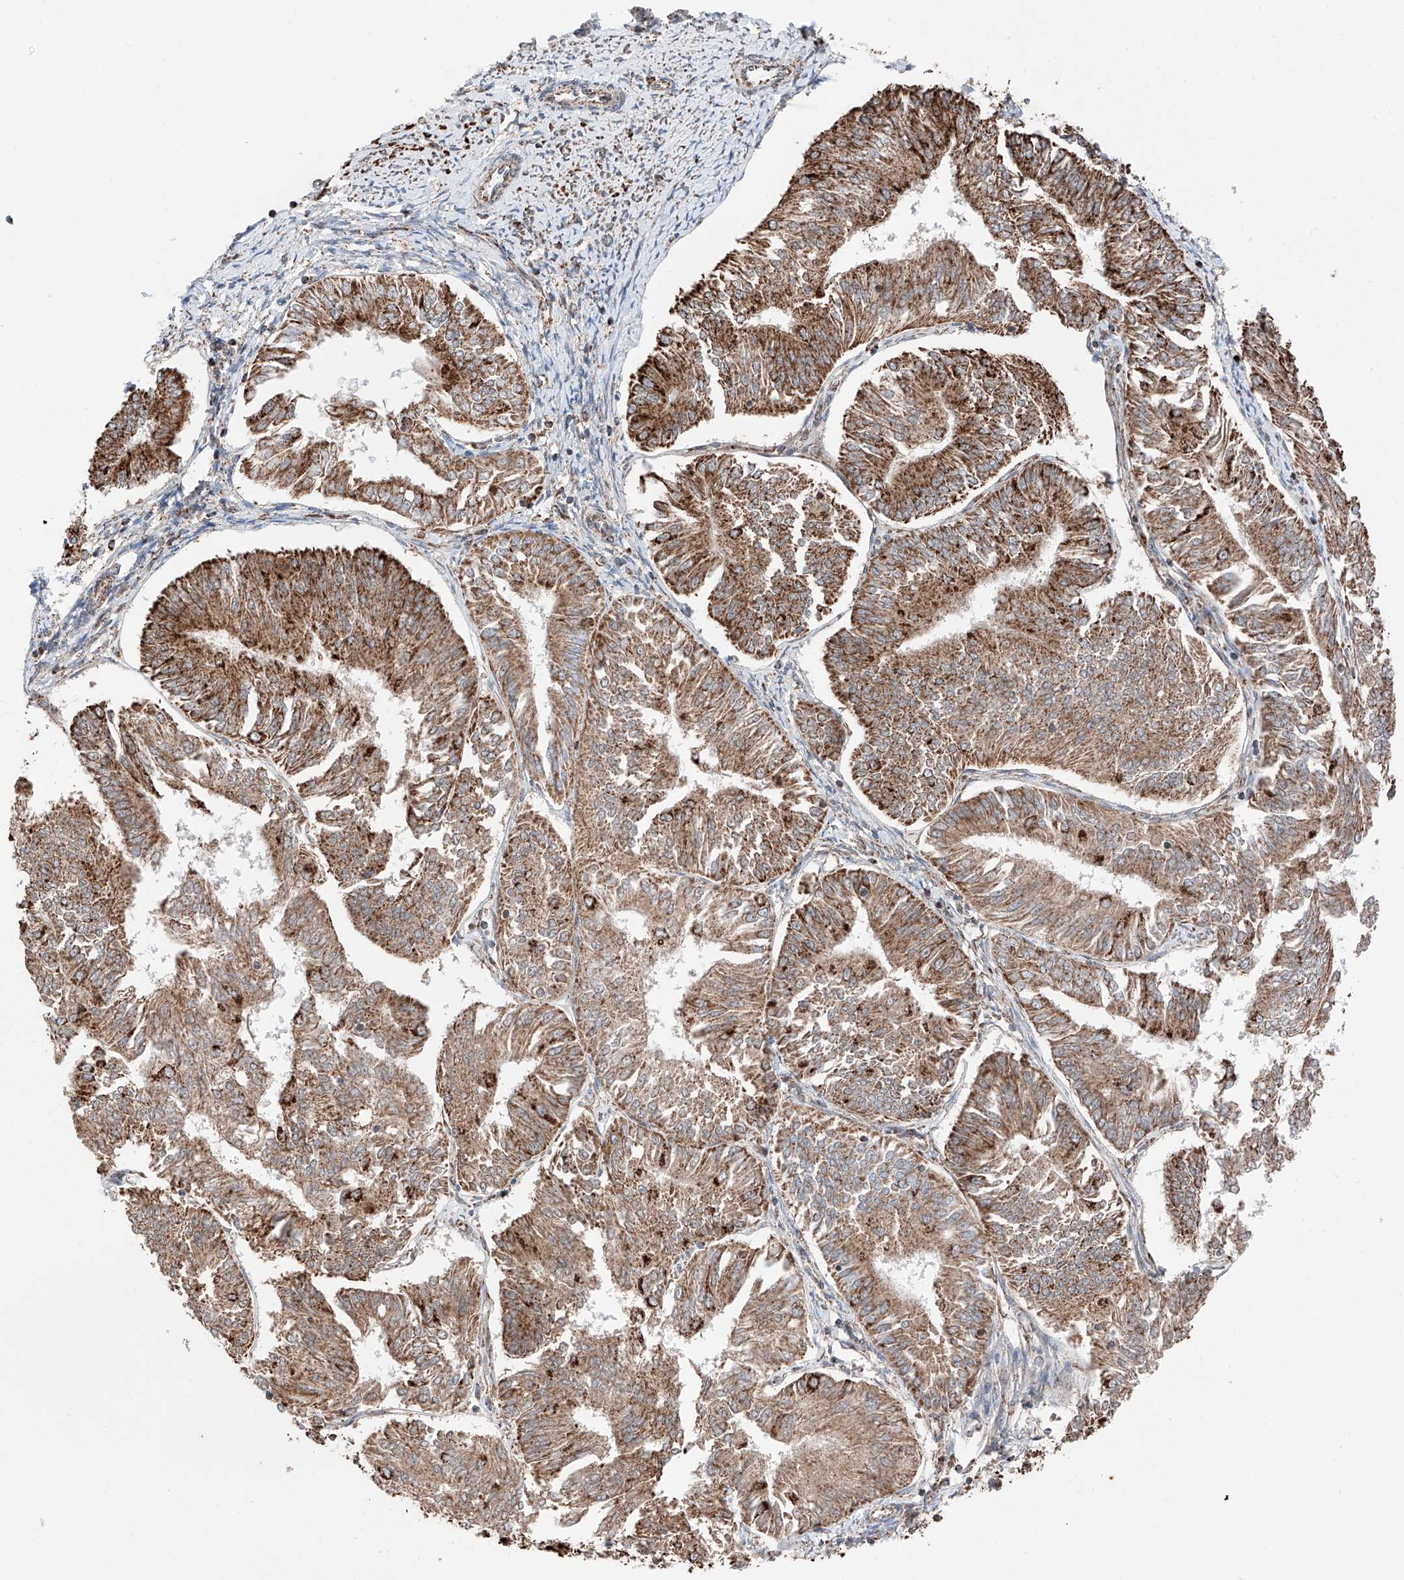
{"staining": {"intensity": "strong", "quantity": ">75%", "location": "cytoplasmic/membranous"}, "tissue": "endometrial cancer", "cell_type": "Tumor cells", "image_type": "cancer", "snomed": [{"axis": "morphology", "description": "Adenocarcinoma, NOS"}, {"axis": "topography", "description": "Endometrium"}], "caption": "Endometrial cancer stained for a protein exhibits strong cytoplasmic/membranous positivity in tumor cells. (IHC, brightfield microscopy, high magnification).", "gene": "ZSCAN29", "patient": {"sex": "female", "age": 58}}